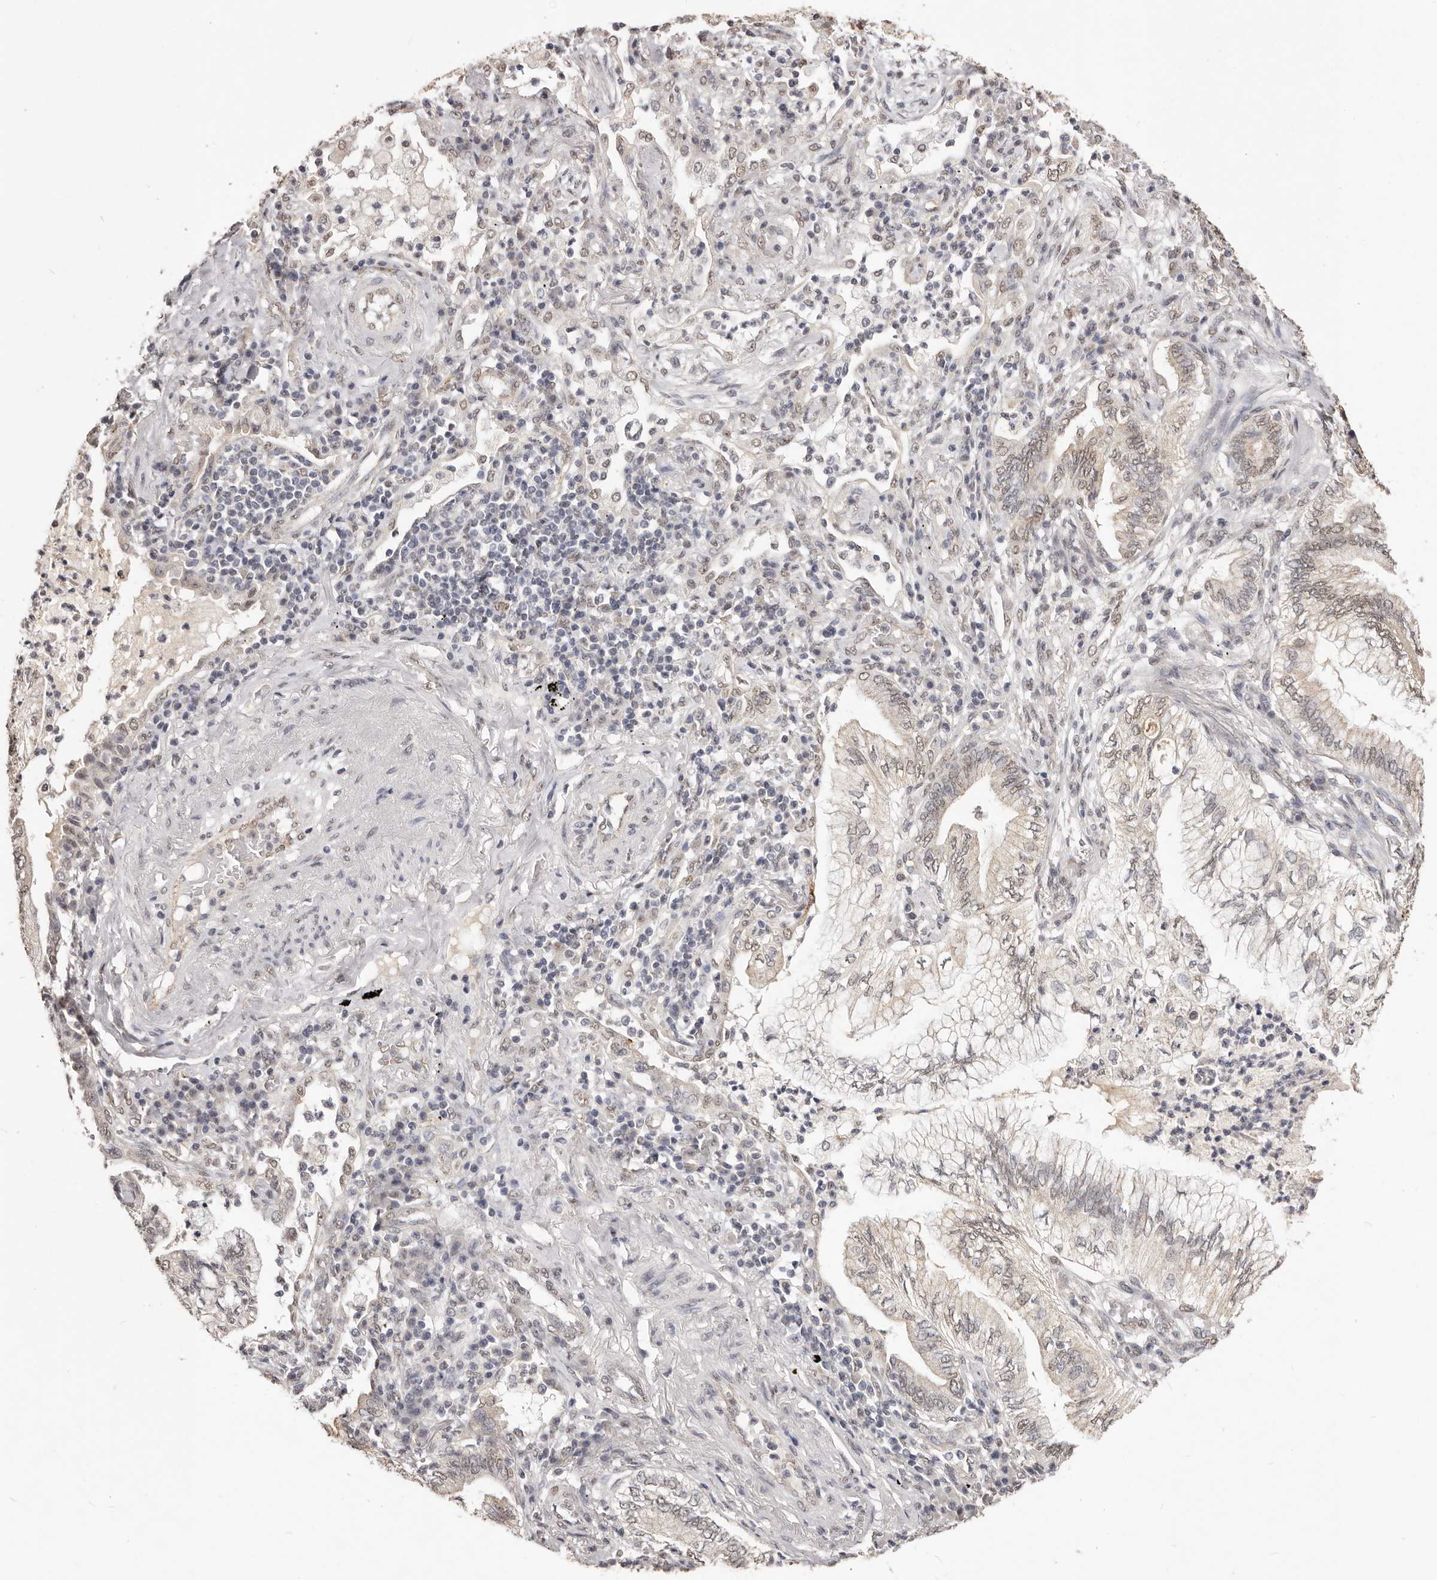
{"staining": {"intensity": "weak", "quantity": "25%-75%", "location": "nuclear"}, "tissue": "lung cancer", "cell_type": "Tumor cells", "image_type": "cancer", "snomed": [{"axis": "morphology", "description": "Normal tissue, NOS"}, {"axis": "morphology", "description": "Adenocarcinoma, NOS"}, {"axis": "topography", "description": "Bronchus"}, {"axis": "topography", "description": "Lung"}], "caption": "This is a histology image of immunohistochemistry staining of adenocarcinoma (lung), which shows weak positivity in the nuclear of tumor cells.", "gene": "RPS6KA5", "patient": {"sex": "female", "age": 70}}